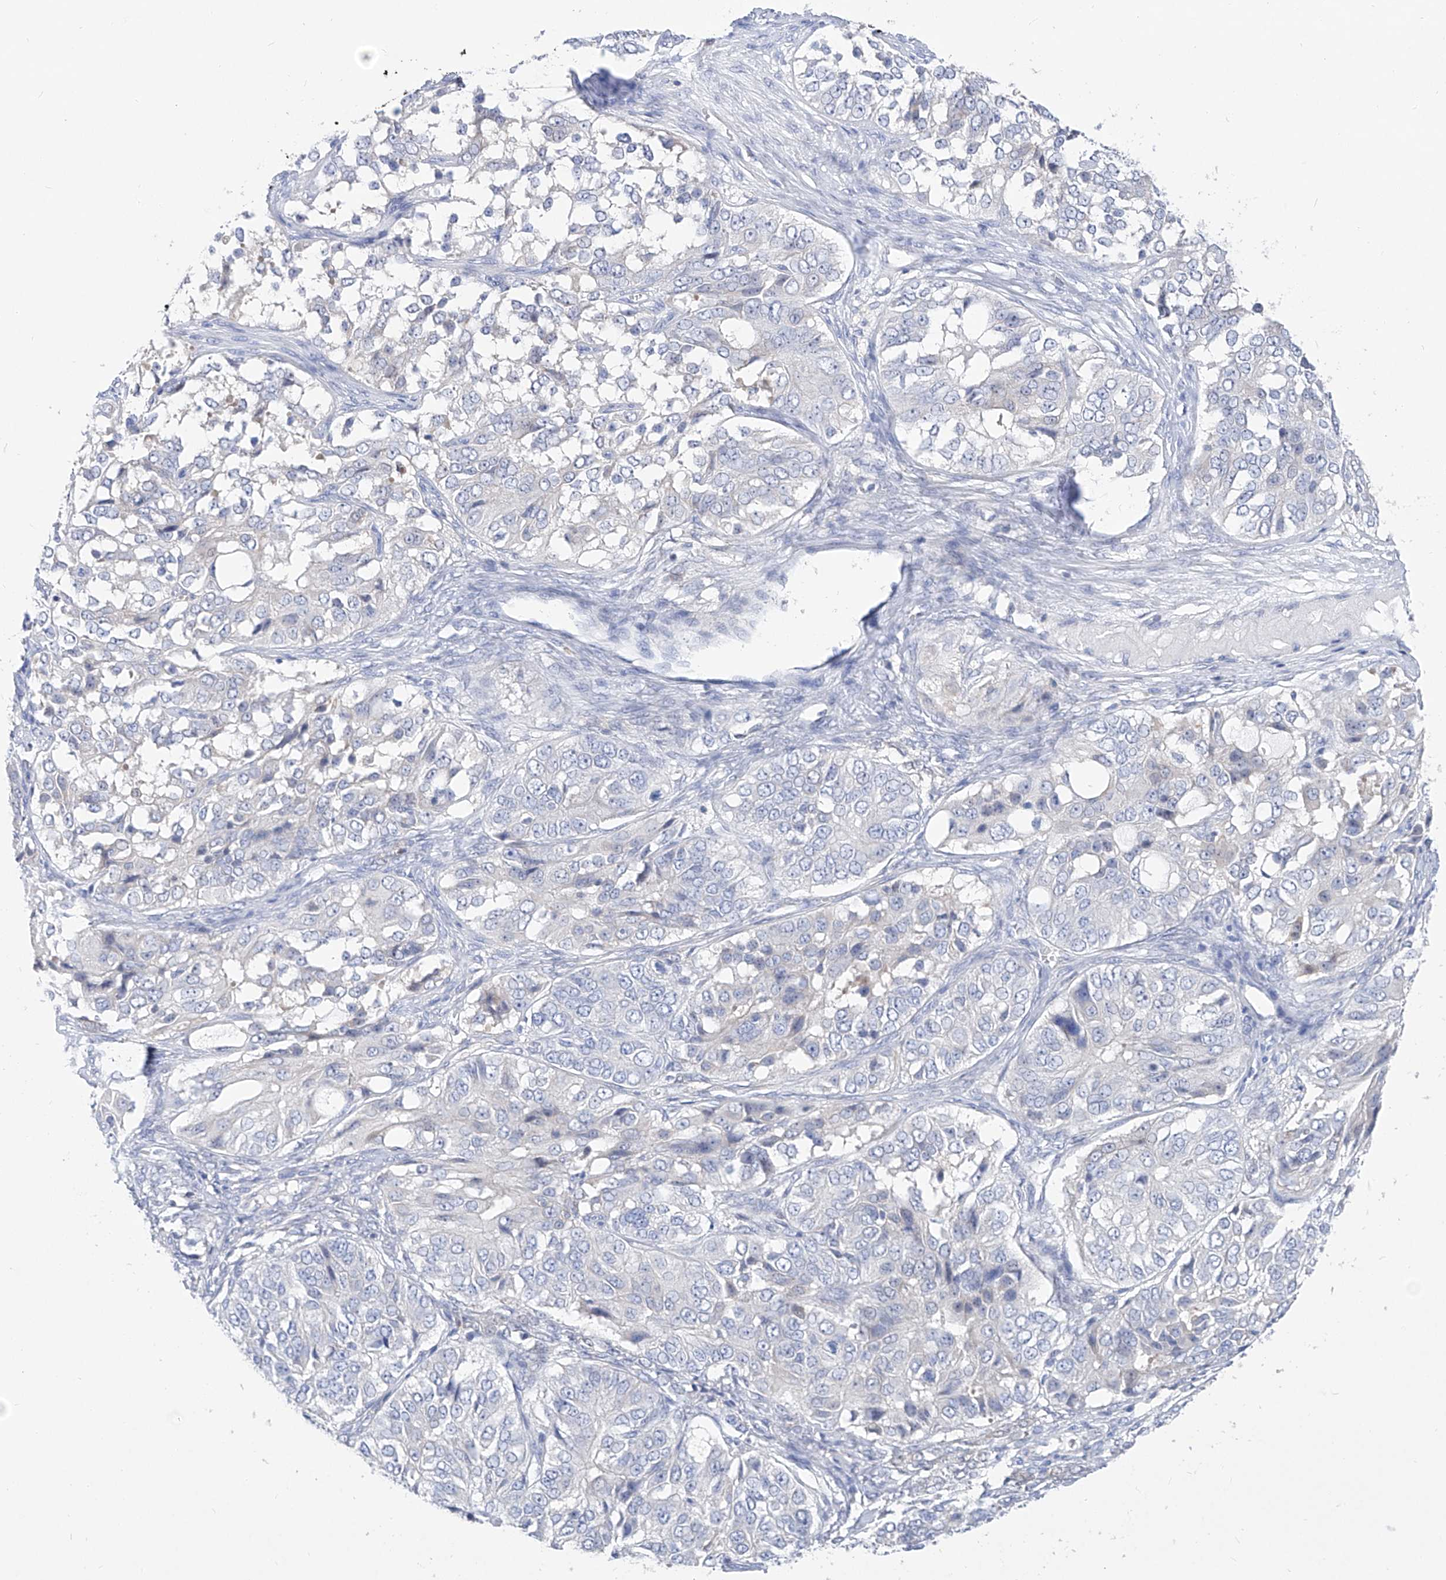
{"staining": {"intensity": "negative", "quantity": "none", "location": "none"}, "tissue": "ovarian cancer", "cell_type": "Tumor cells", "image_type": "cancer", "snomed": [{"axis": "morphology", "description": "Carcinoma, endometroid"}, {"axis": "topography", "description": "Ovary"}], "caption": "The histopathology image reveals no staining of tumor cells in ovarian endometroid carcinoma.", "gene": "UFL1", "patient": {"sex": "female", "age": 51}}